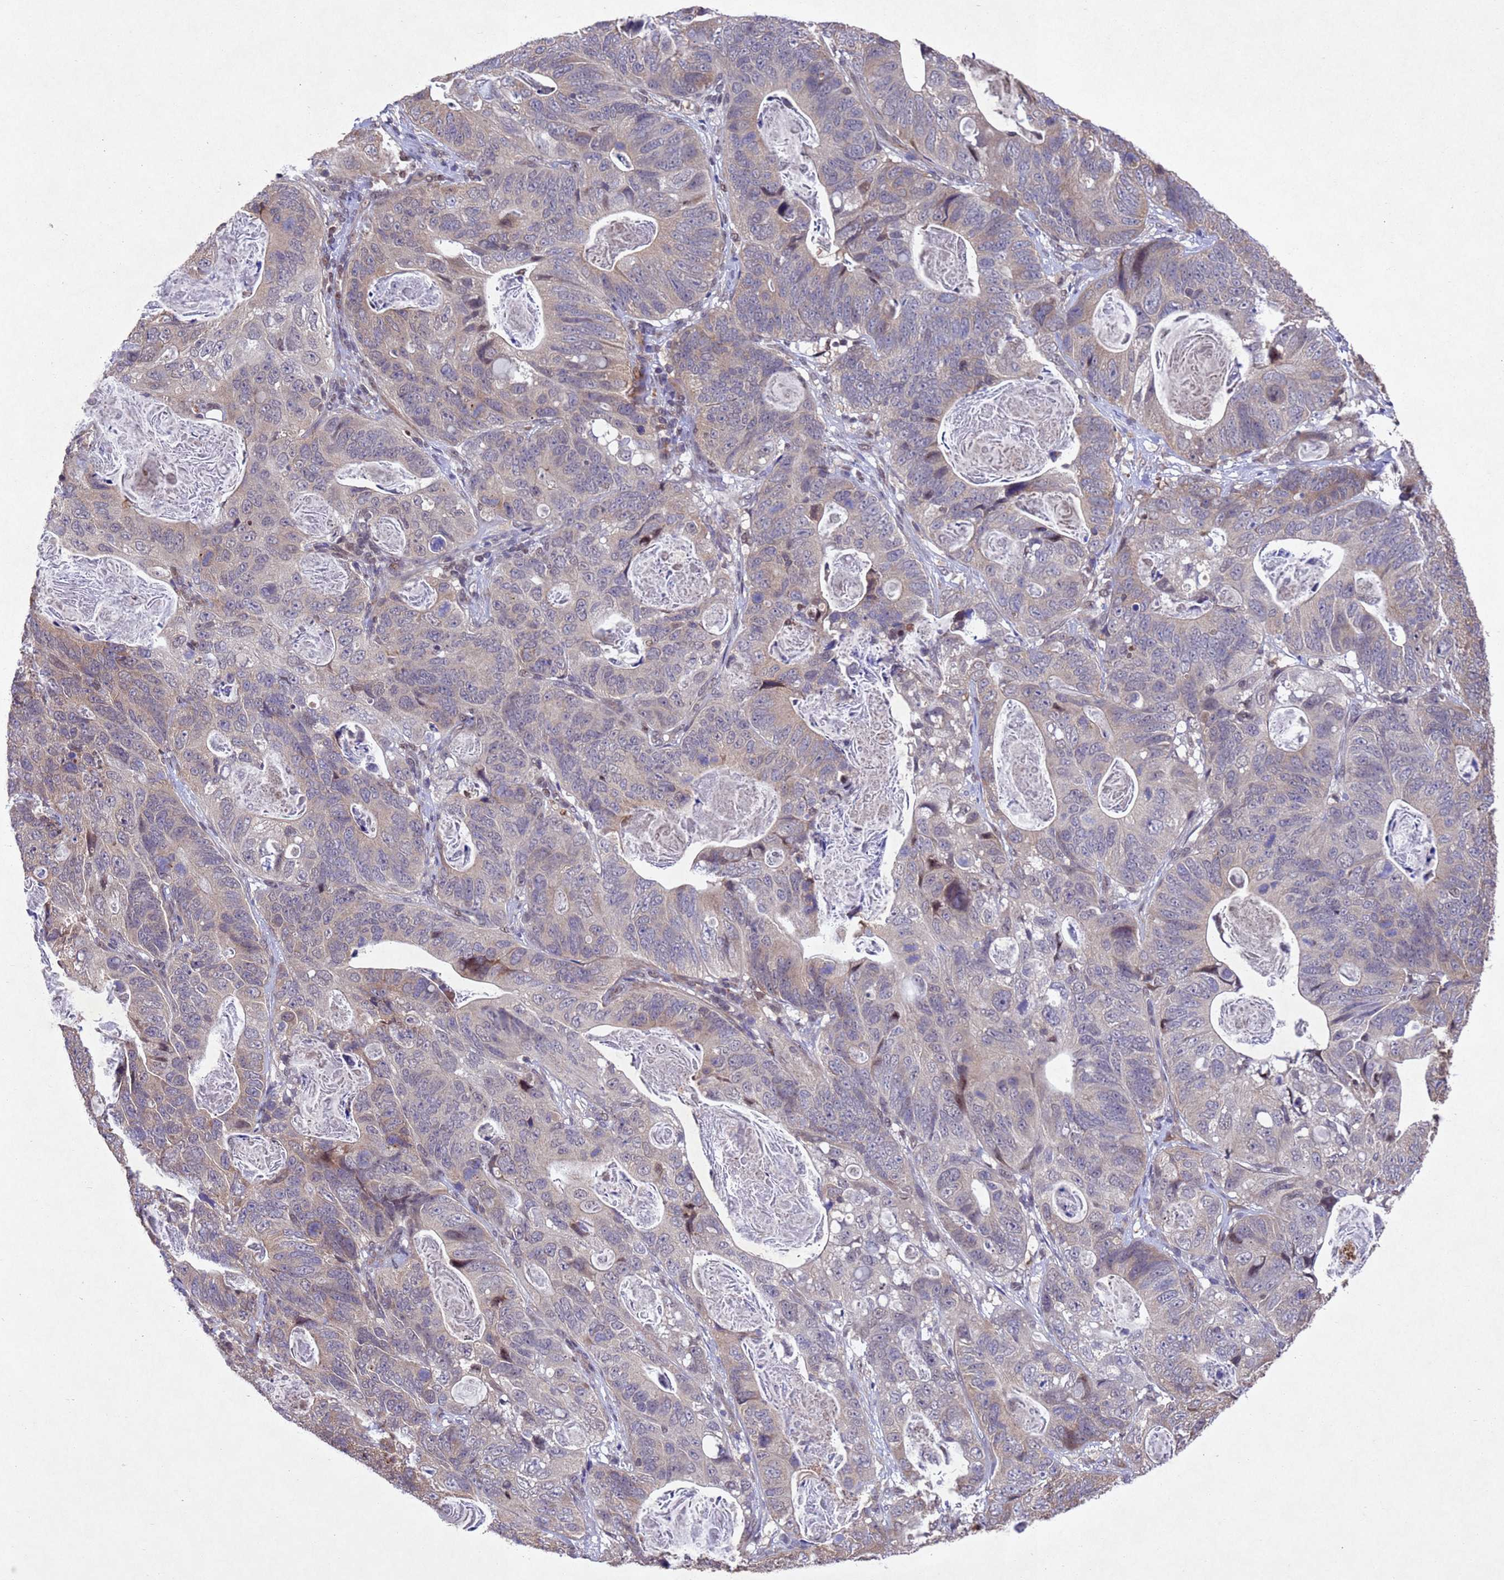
{"staining": {"intensity": "weak", "quantity": "<25%", "location": "cytoplasmic/membranous"}, "tissue": "stomach cancer", "cell_type": "Tumor cells", "image_type": "cancer", "snomed": [{"axis": "morphology", "description": "Normal tissue, NOS"}, {"axis": "morphology", "description": "Adenocarcinoma, NOS"}, {"axis": "topography", "description": "Stomach"}], "caption": "Immunohistochemistry image of neoplastic tissue: adenocarcinoma (stomach) stained with DAB (3,3'-diaminobenzidine) demonstrates no significant protein positivity in tumor cells.", "gene": "TBK1", "patient": {"sex": "female", "age": 89}}